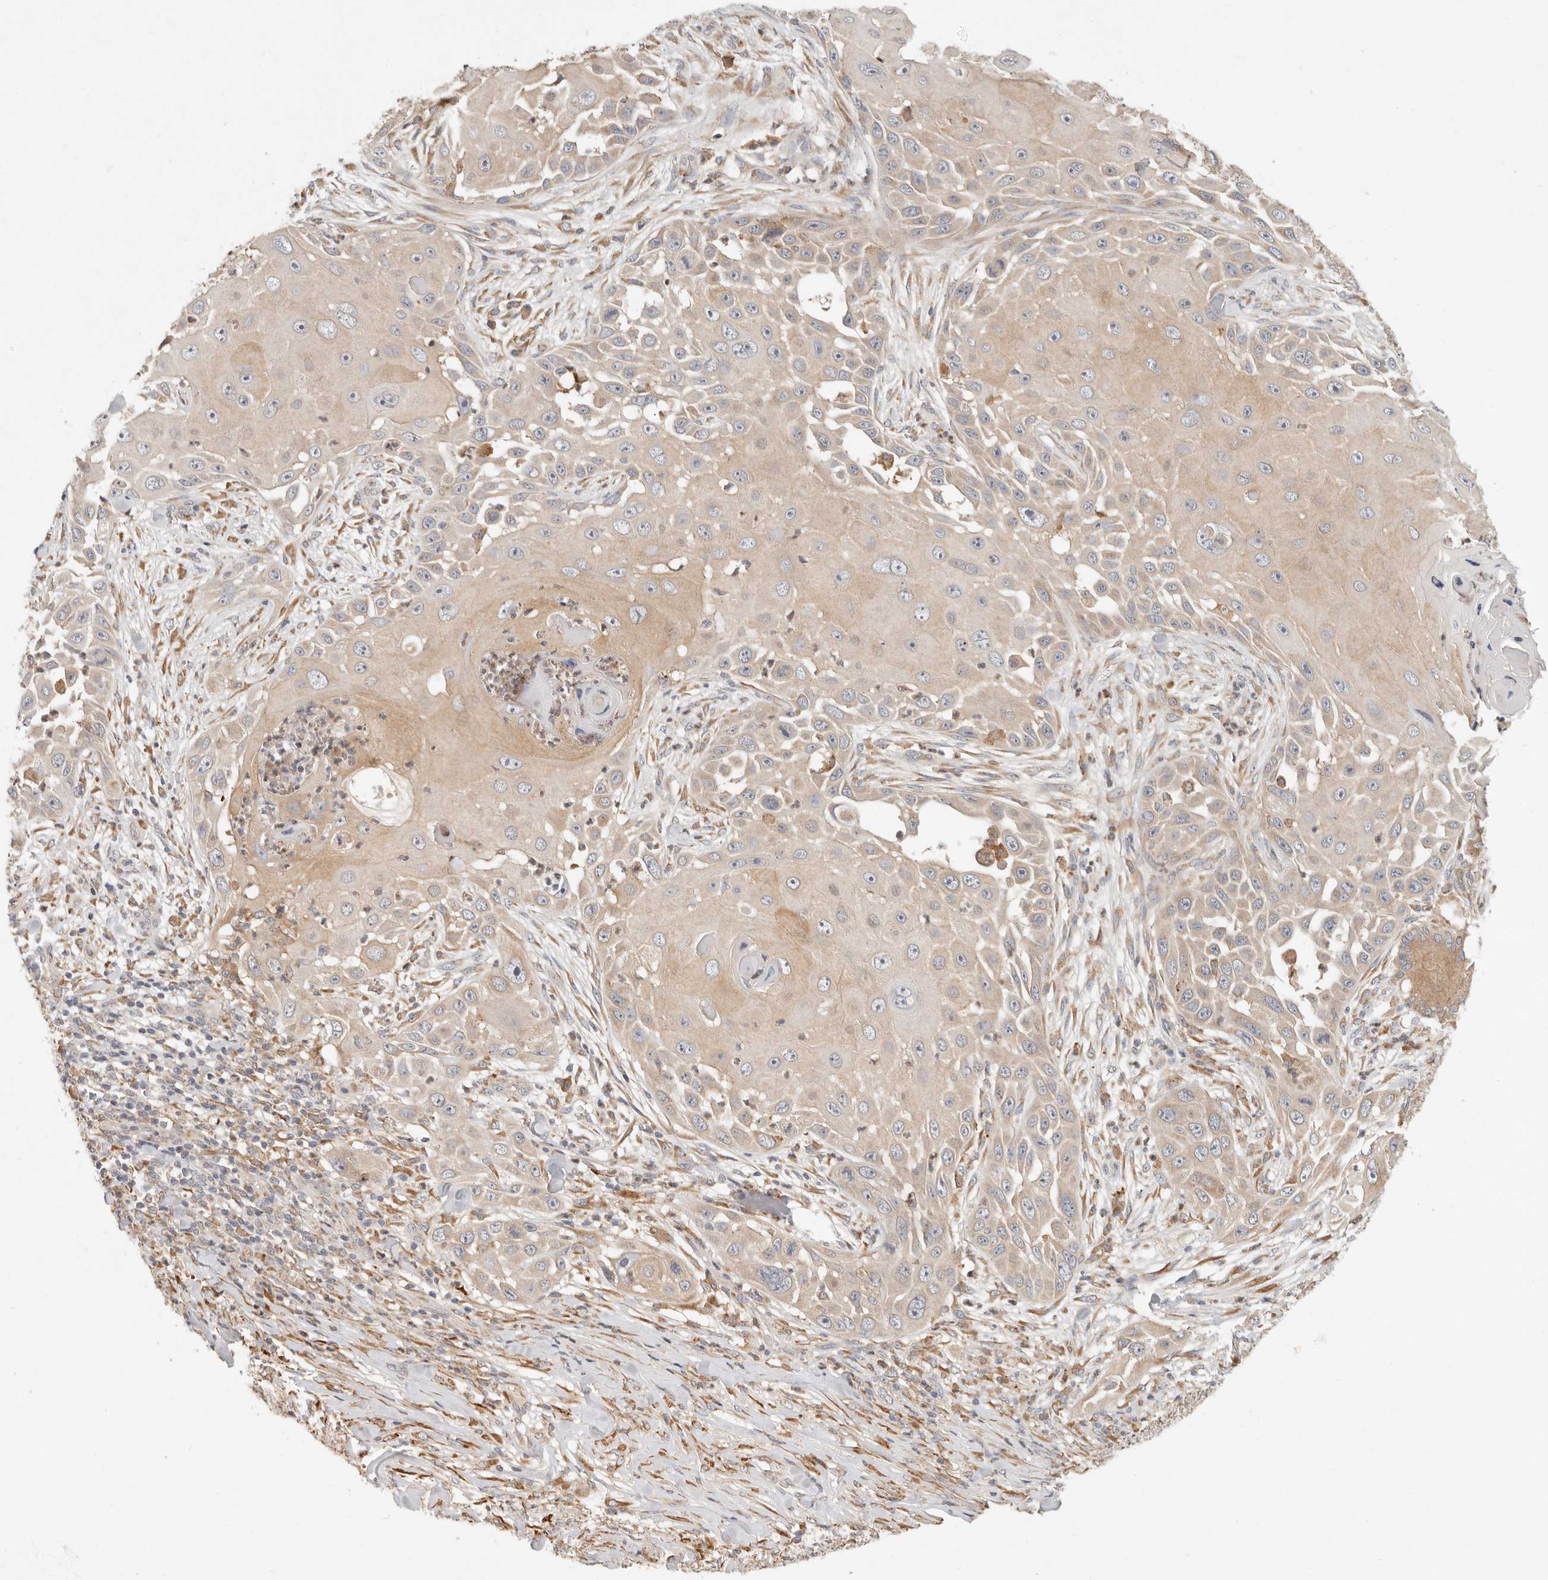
{"staining": {"intensity": "weak", "quantity": "25%-75%", "location": "cytoplasmic/membranous"}, "tissue": "skin cancer", "cell_type": "Tumor cells", "image_type": "cancer", "snomed": [{"axis": "morphology", "description": "Squamous cell carcinoma, NOS"}, {"axis": "topography", "description": "Skin"}], "caption": "Immunohistochemical staining of human squamous cell carcinoma (skin) exhibits low levels of weak cytoplasmic/membranous staining in approximately 25%-75% of tumor cells. (DAB (3,3'-diaminobenzidine) IHC with brightfield microscopy, high magnification).", "gene": "ARHGEF10L", "patient": {"sex": "female", "age": 44}}